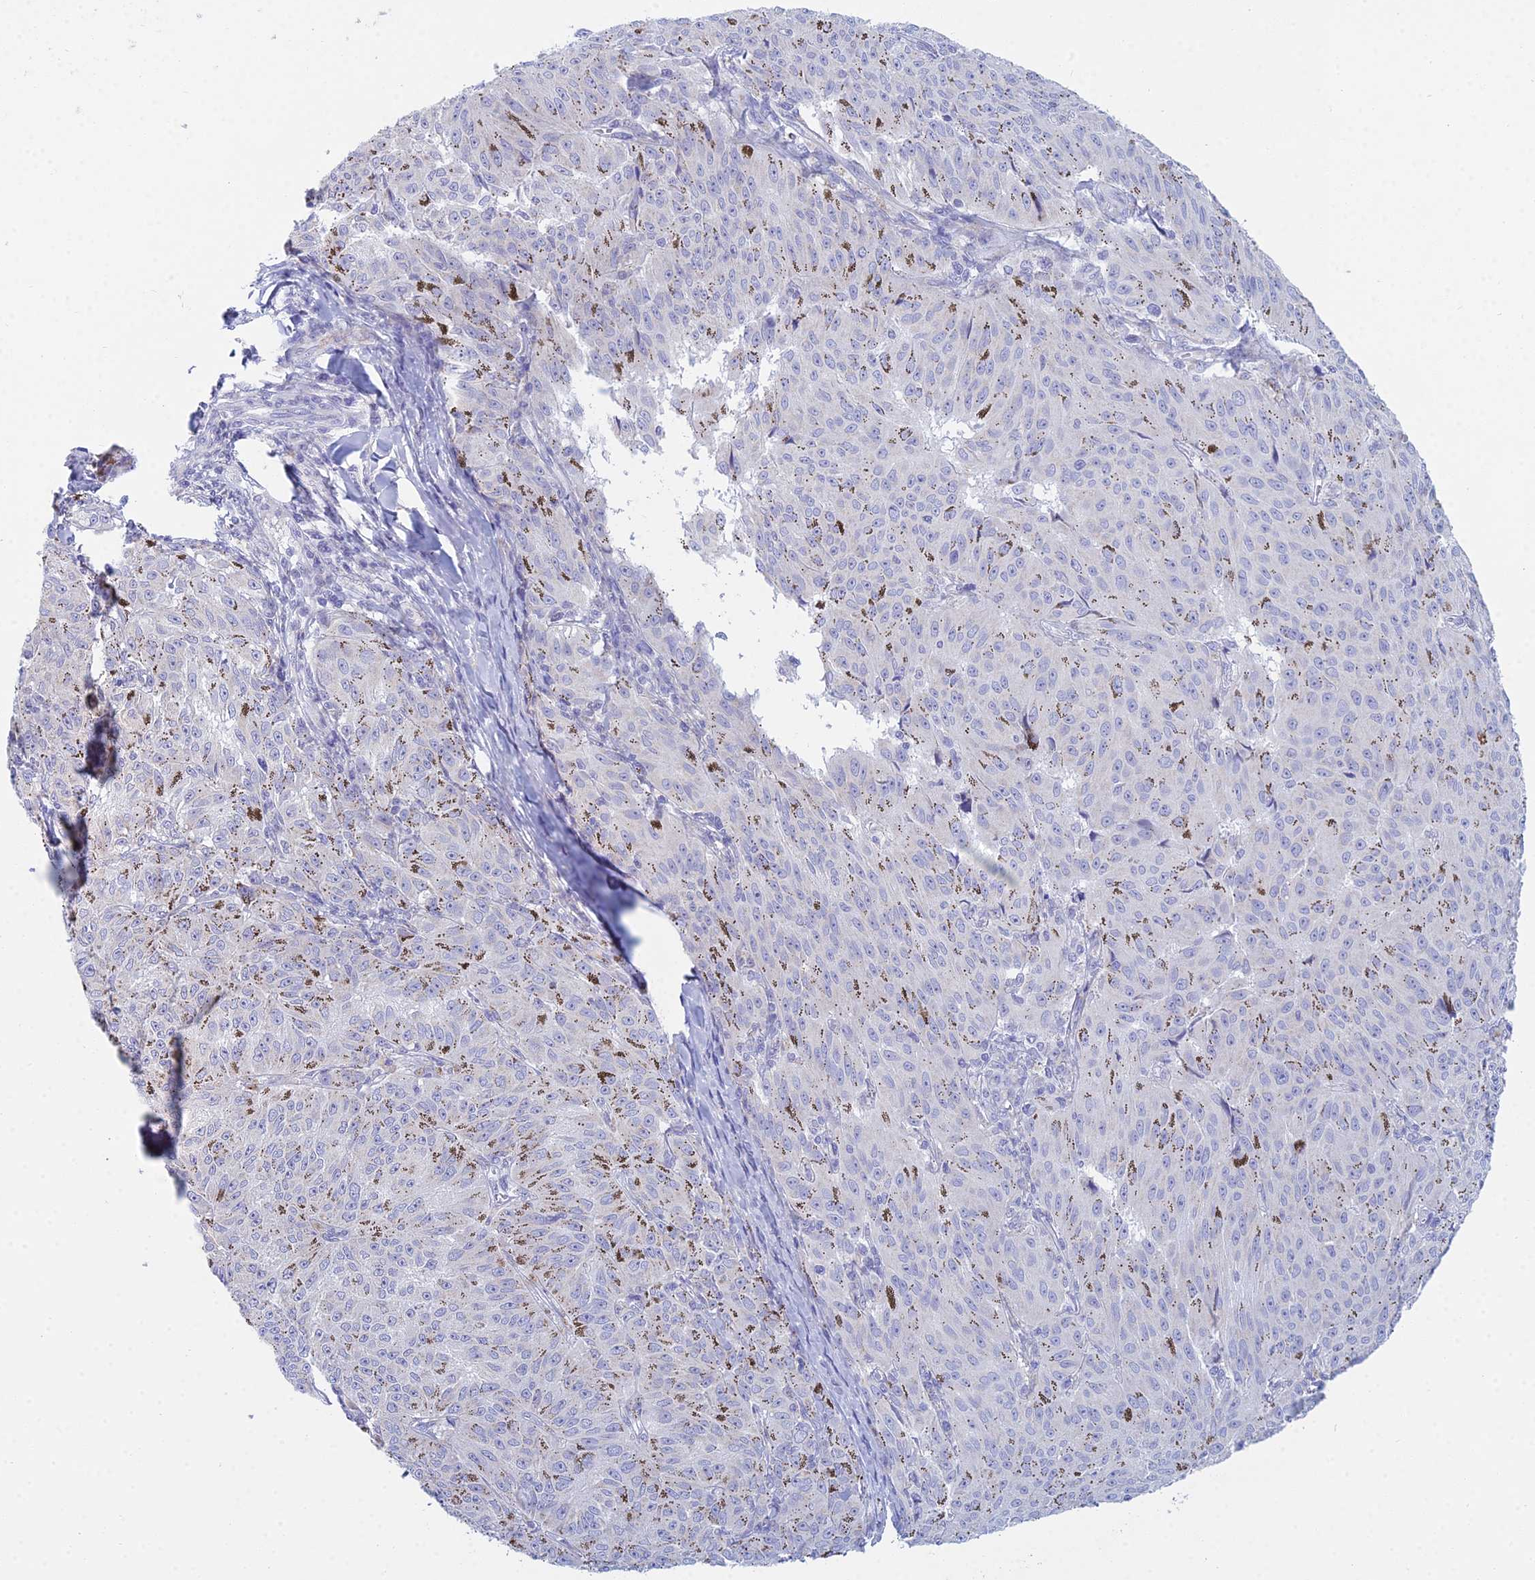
{"staining": {"intensity": "negative", "quantity": "none", "location": "none"}, "tissue": "melanoma", "cell_type": "Tumor cells", "image_type": "cancer", "snomed": [{"axis": "morphology", "description": "Malignant melanoma, NOS"}, {"axis": "topography", "description": "Skin"}], "caption": "High power microscopy photomicrograph of an IHC micrograph of melanoma, revealing no significant staining in tumor cells. Nuclei are stained in blue.", "gene": "PRR13", "patient": {"sex": "female", "age": 72}}